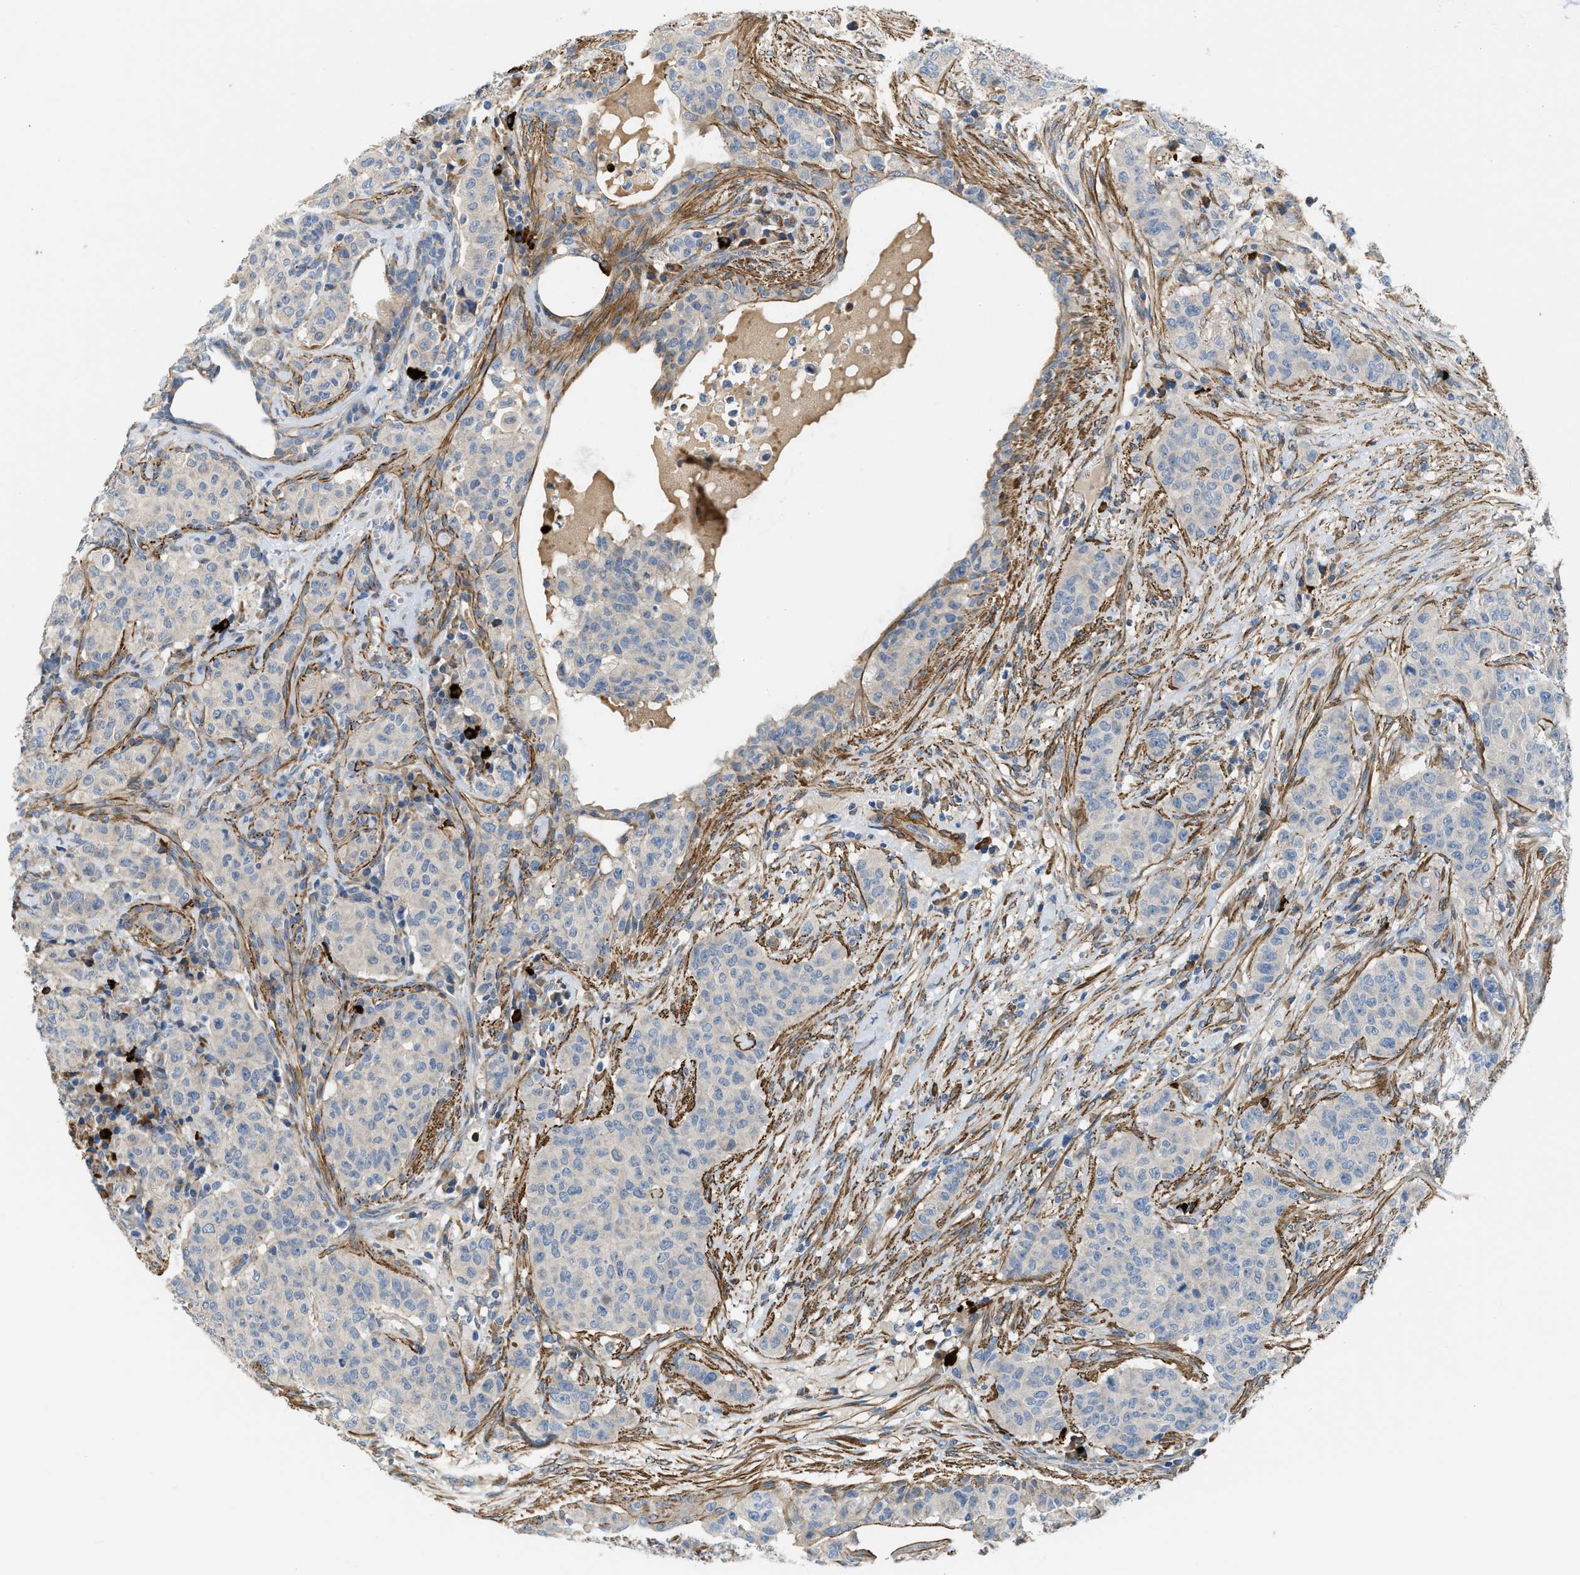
{"staining": {"intensity": "weak", "quantity": "<25%", "location": "cytoplasmic/membranous"}, "tissue": "breast cancer", "cell_type": "Tumor cells", "image_type": "cancer", "snomed": [{"axis": "morphology", "description": "Normal tissue, NOS"}, {"axis": "morphology", "description": "Duct carcinoma"}, {"axis": "topography", "description": "Breast"}], "caption": "Tumor cells show no significant protein positivity in infiltrating ductal carcinoma (breast).", "gene": "BMPR1A", "patient": {"sex": "female", "age": 40}}